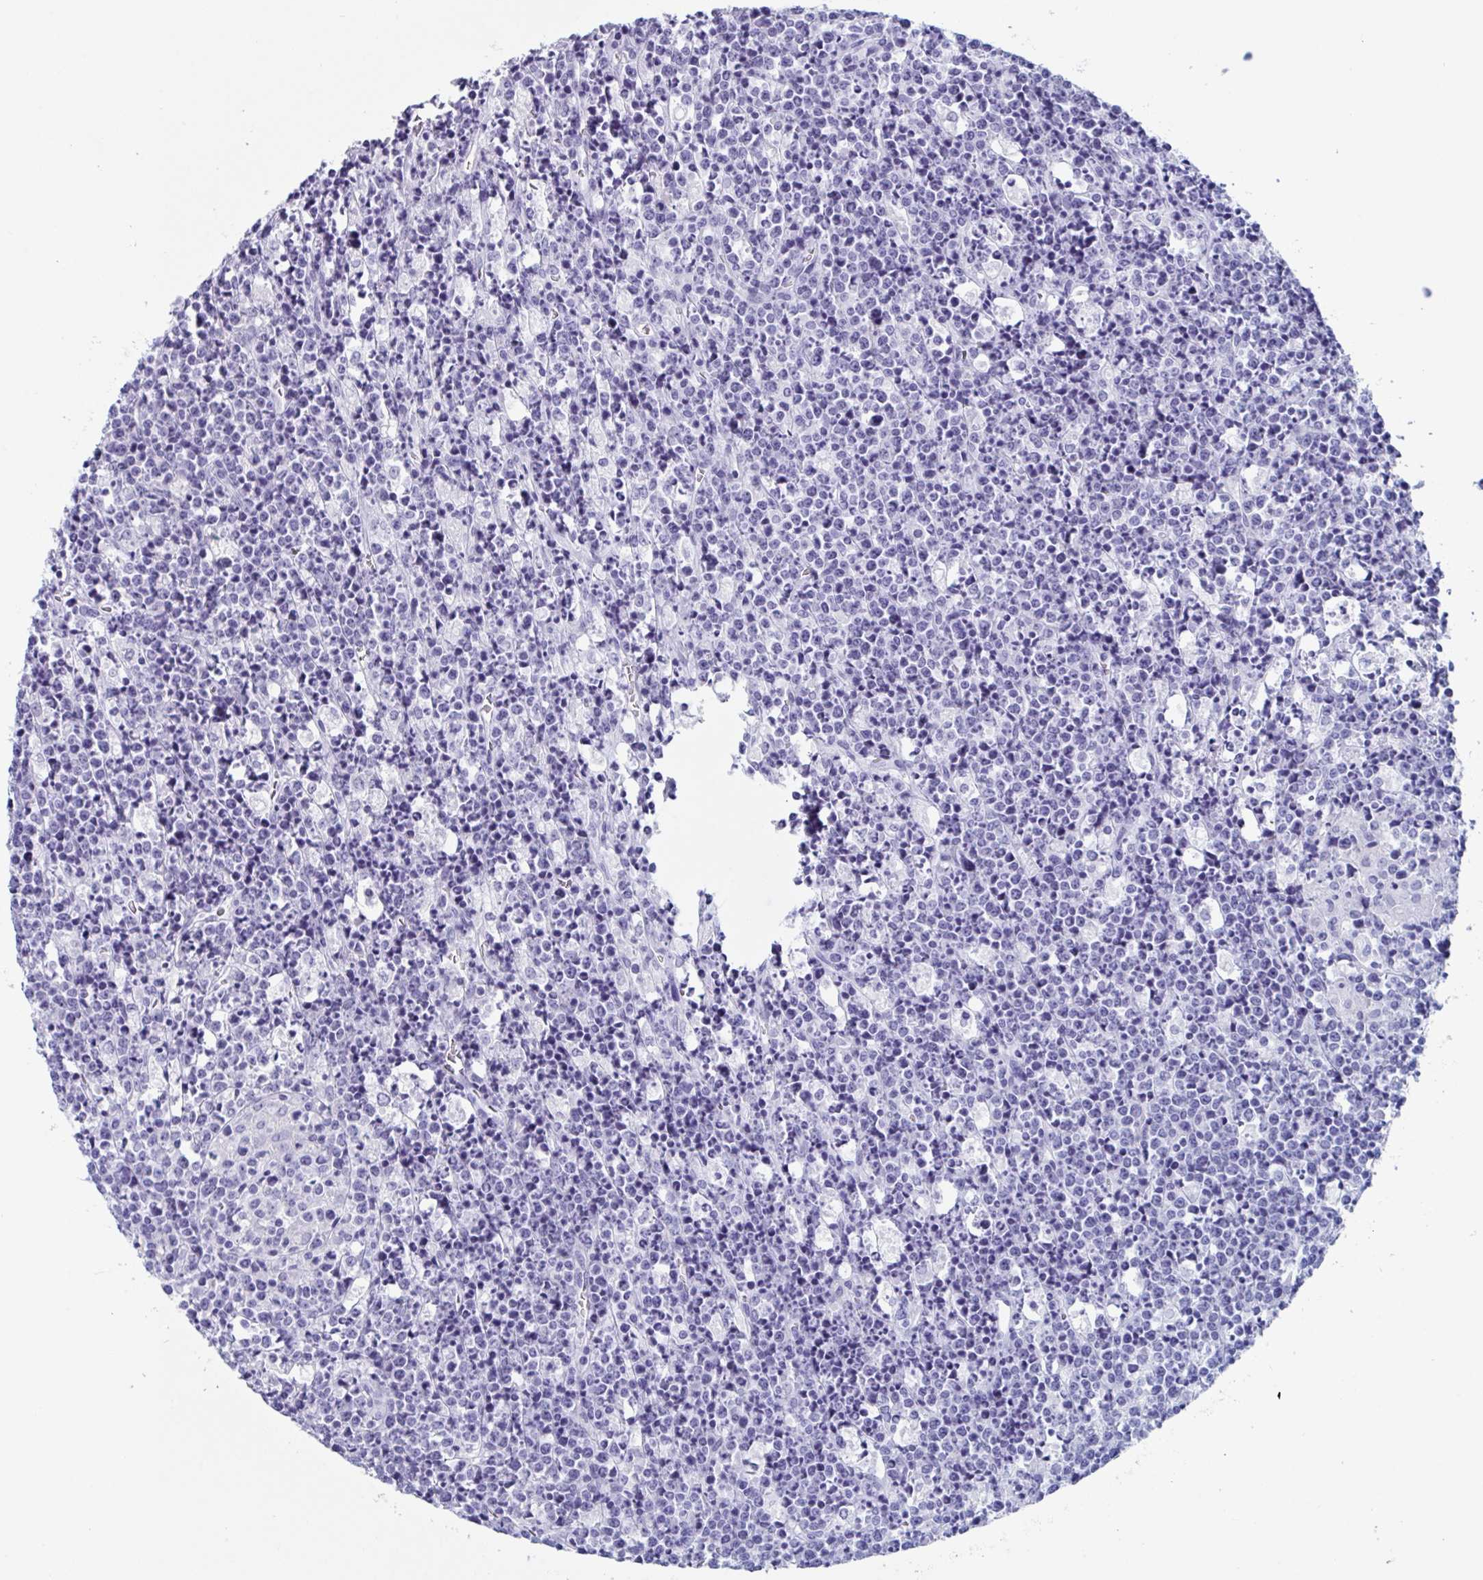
{"staining": {"intensity": "negative", "quantity": "none", "location": "none"}, "tissue": "lymphoma", "cell_type": "Tumor cells", "image_type": "cancer", "snomed": [{"axis": "morphology", "description": "Malignant lymphoma, non-Hodgkin's type, High grade"}, {"axis": "topography", "description": "Ovary"}], "caption": "IHC histopathology image of neoplastic tissue: lymphoma stained with DAB (3,3'-diaminobenzidine) displays no significant protein positivity in tumor cells.", "gene": "ZPBP", "patient": {"sex": "female", "age": 56}}